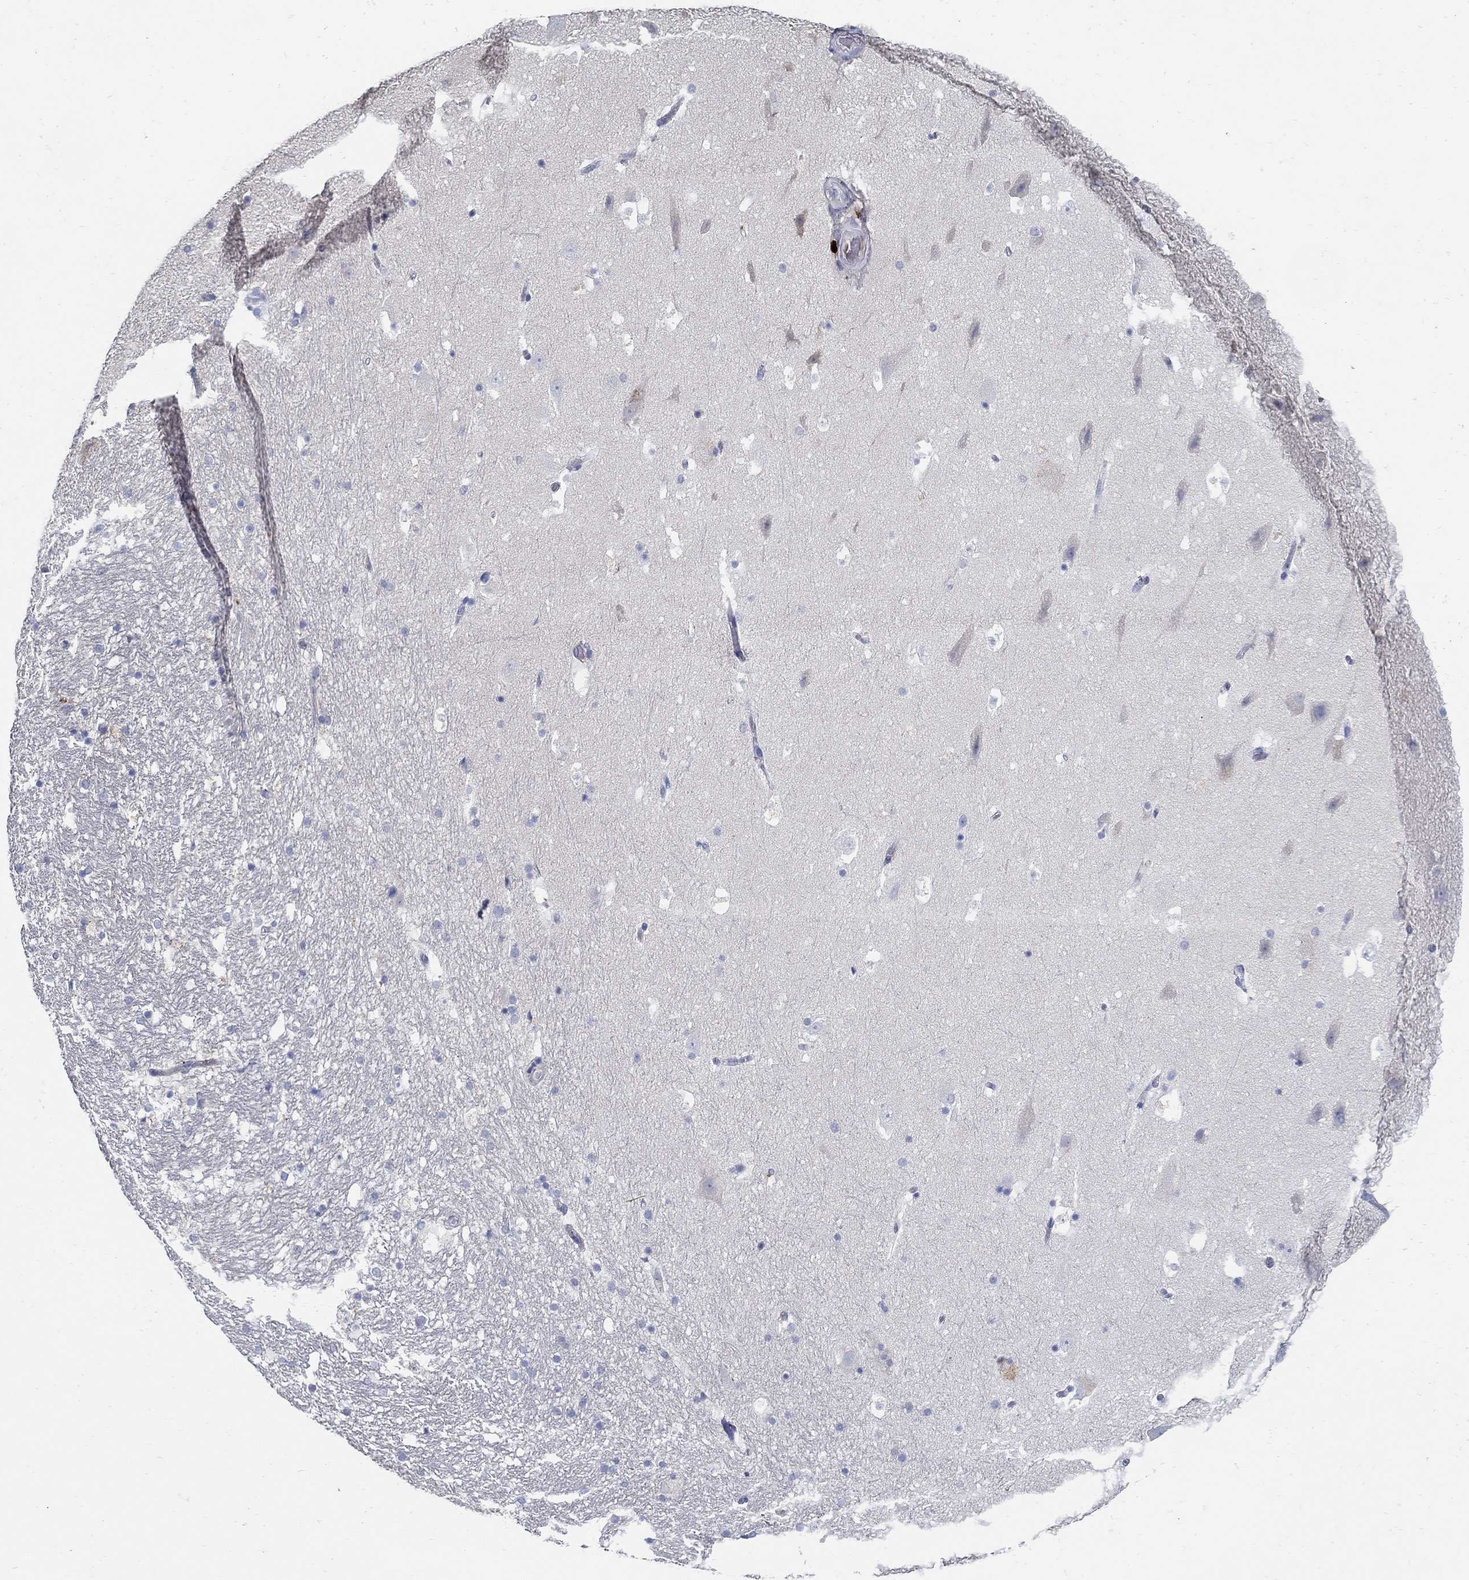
{"staining": {"intensity": "negative", "quantity": "none", "location": "none"}, "tissue": "hippocampus", "cell_type": "Glial cells", "image_type": "normal", "snomed": [{"axis": "morphology", "description": "Normal tissue, NOS"}, {"axis": "topography", "description": "Hippocampus"}], "caption": "A high-resolution micrograph shows IHC staining of benign hippocampus, which displays no significant expression in glial cells.", "gene": "TGFBI", "patient": {"sex": "male", "age": 51}}